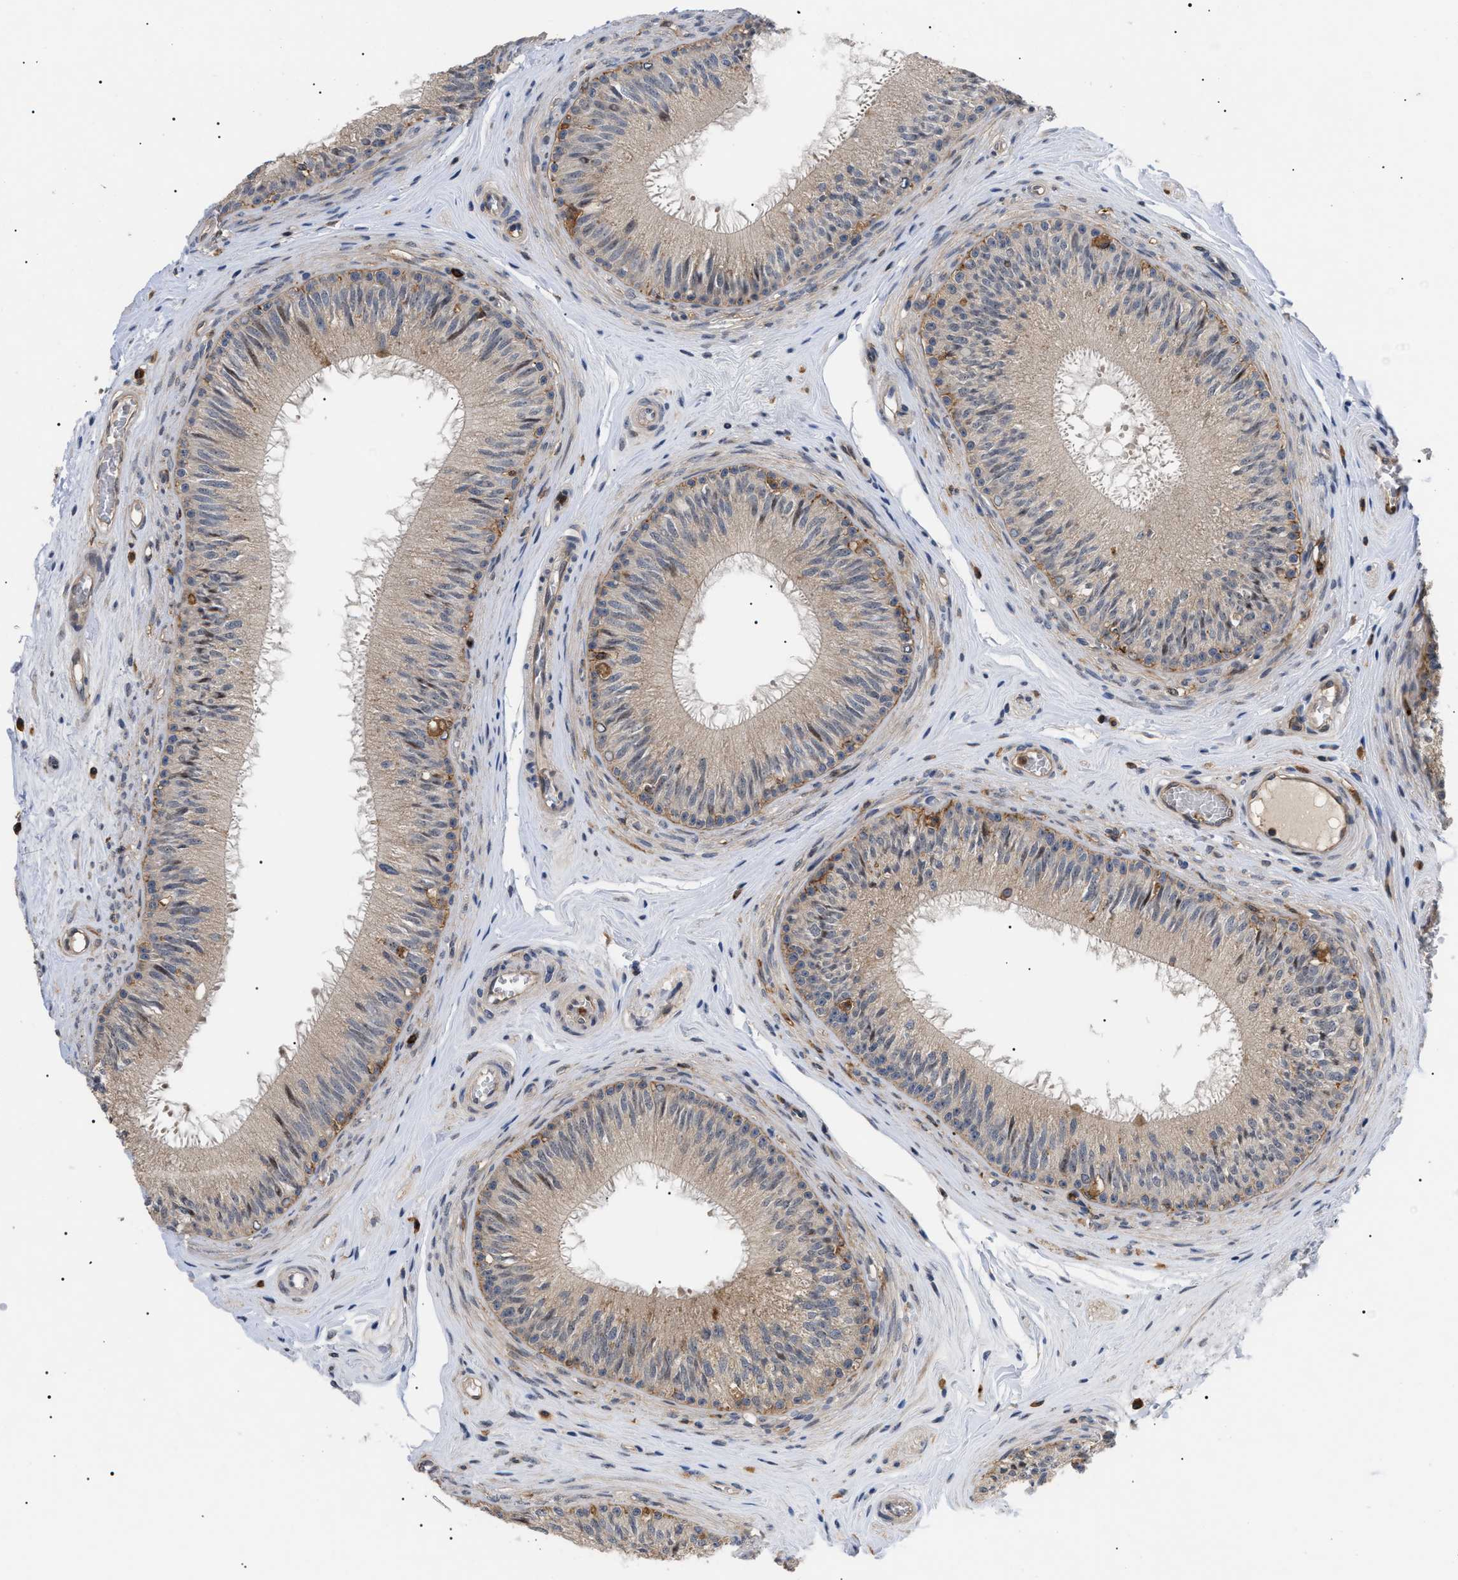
{"staining": {"intensity": "weak", "quantity": ">75%", "location": "cytoplasmic/membranous"}, "tissue": "epididymis", "cell_type": "Glandular cells", "image_type": "normal", "snomed": [{"axis": "morphology", "description": "Normal tissue, NOS"}, {"axis": "topography", "description": "Testis"}, {"axis": "topography", "description": "Epididymis"}], "caption": "A high-resolution image shows immunohistochemistry (IHC) staining of unremarkable epididymis, which shows weak cytoplasmic/membranous positivity in about >75% of glandular cells.", "gene": "CD300A", "patient": {"sex": "male", "age": 36}}